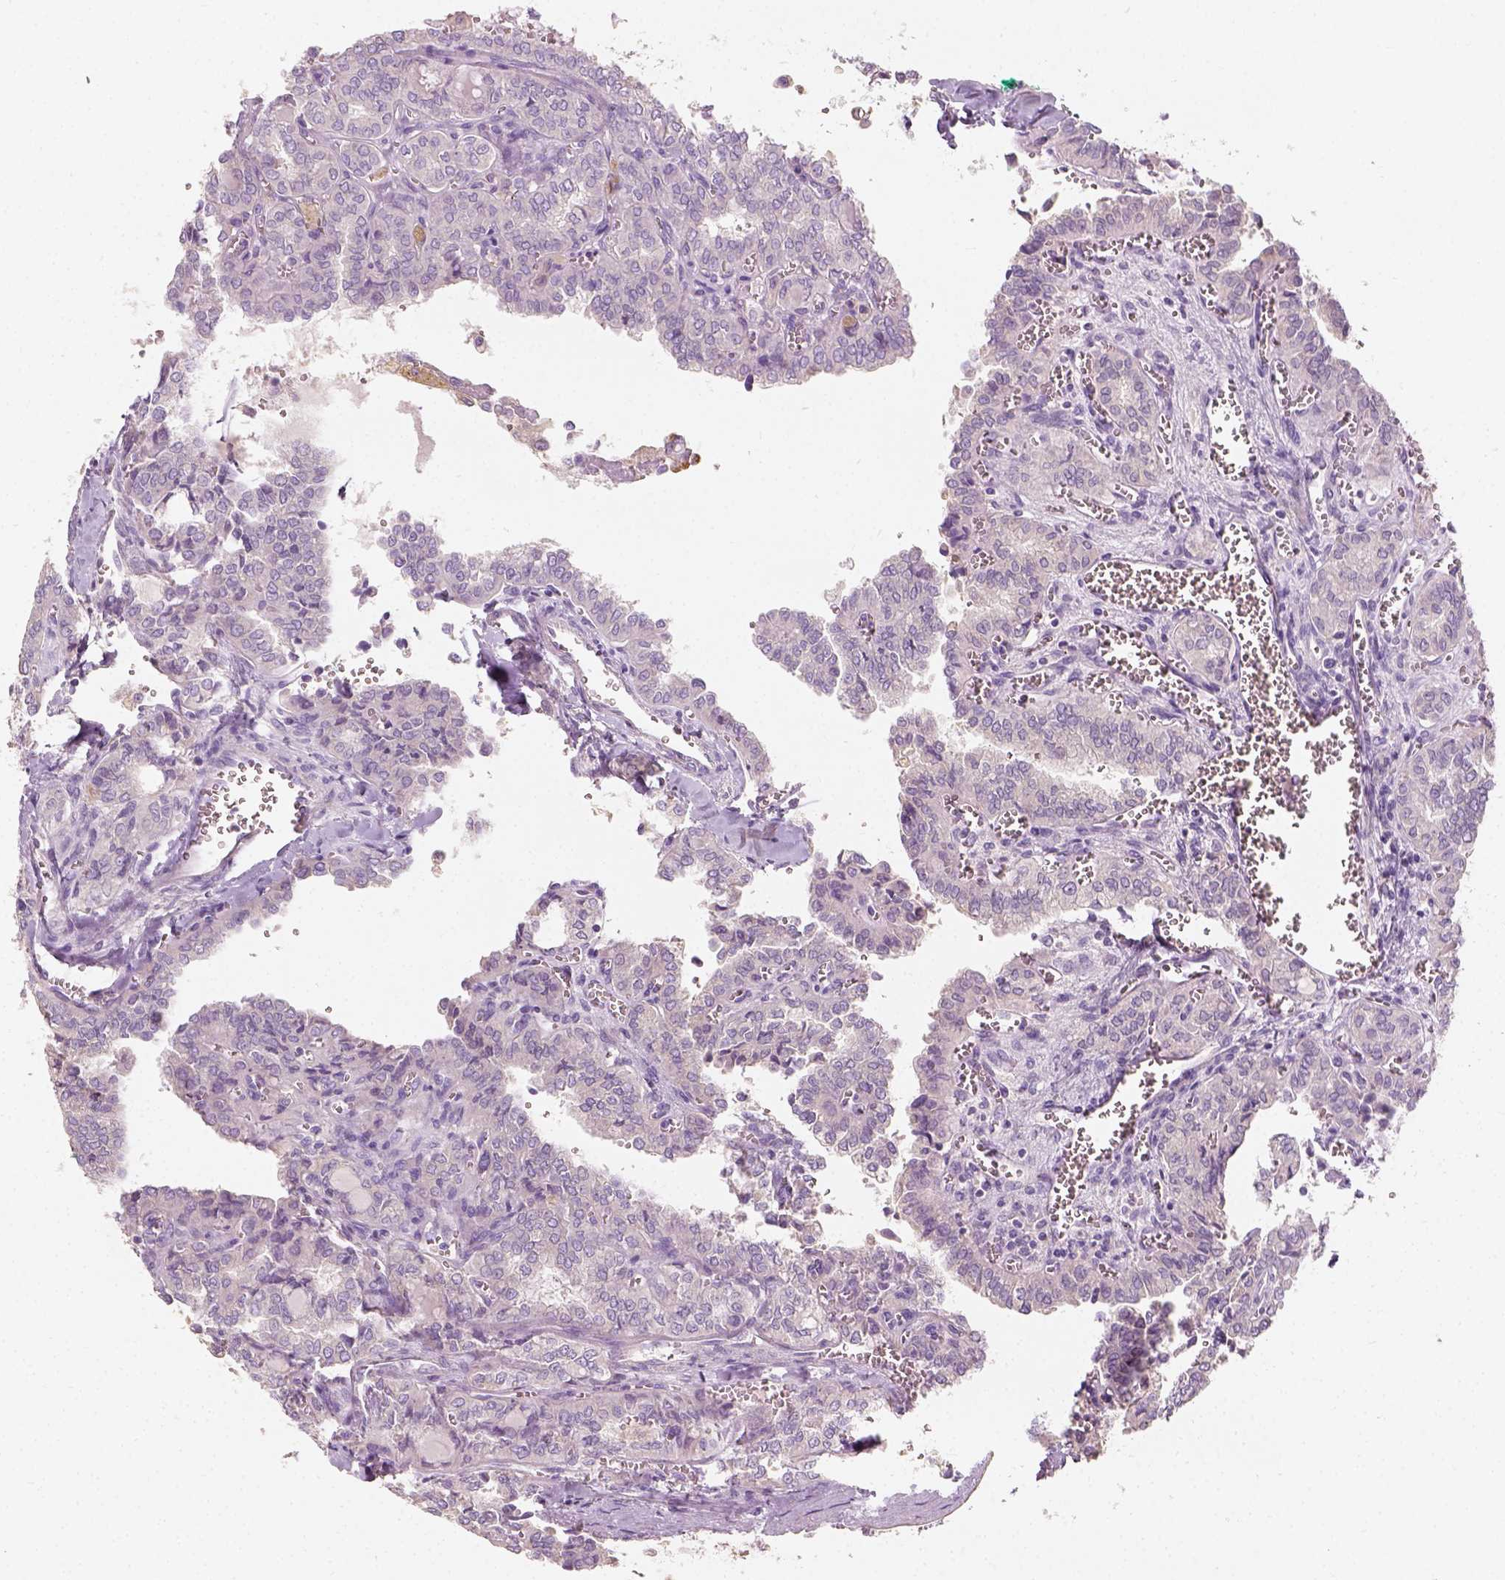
{"staining": {"intensity": "negative", "quantity": "none", "location": "none"}, "tissue": "thyroid cancer", "cell_type": "Tumor cells", "image_type": "cancer", "snomed": [{"axis": "morphology", "description": "Papillary adenocarcinoma, NOS"}, {"axis": "topography", "description": "Thyroid gland"}], "caption": "High magnification brightfield microscopy of papillary adenocarcinoma (thyroid) stained with DAB (brown) and counterstained with hematoxylin (blue): tumor cells show no significant positivity. (Immunohistochemistry (ihc), brightfield microscopy, high magnification).", "gene": "DHCR24", "patient": {"sex": "female", "age": 41}}